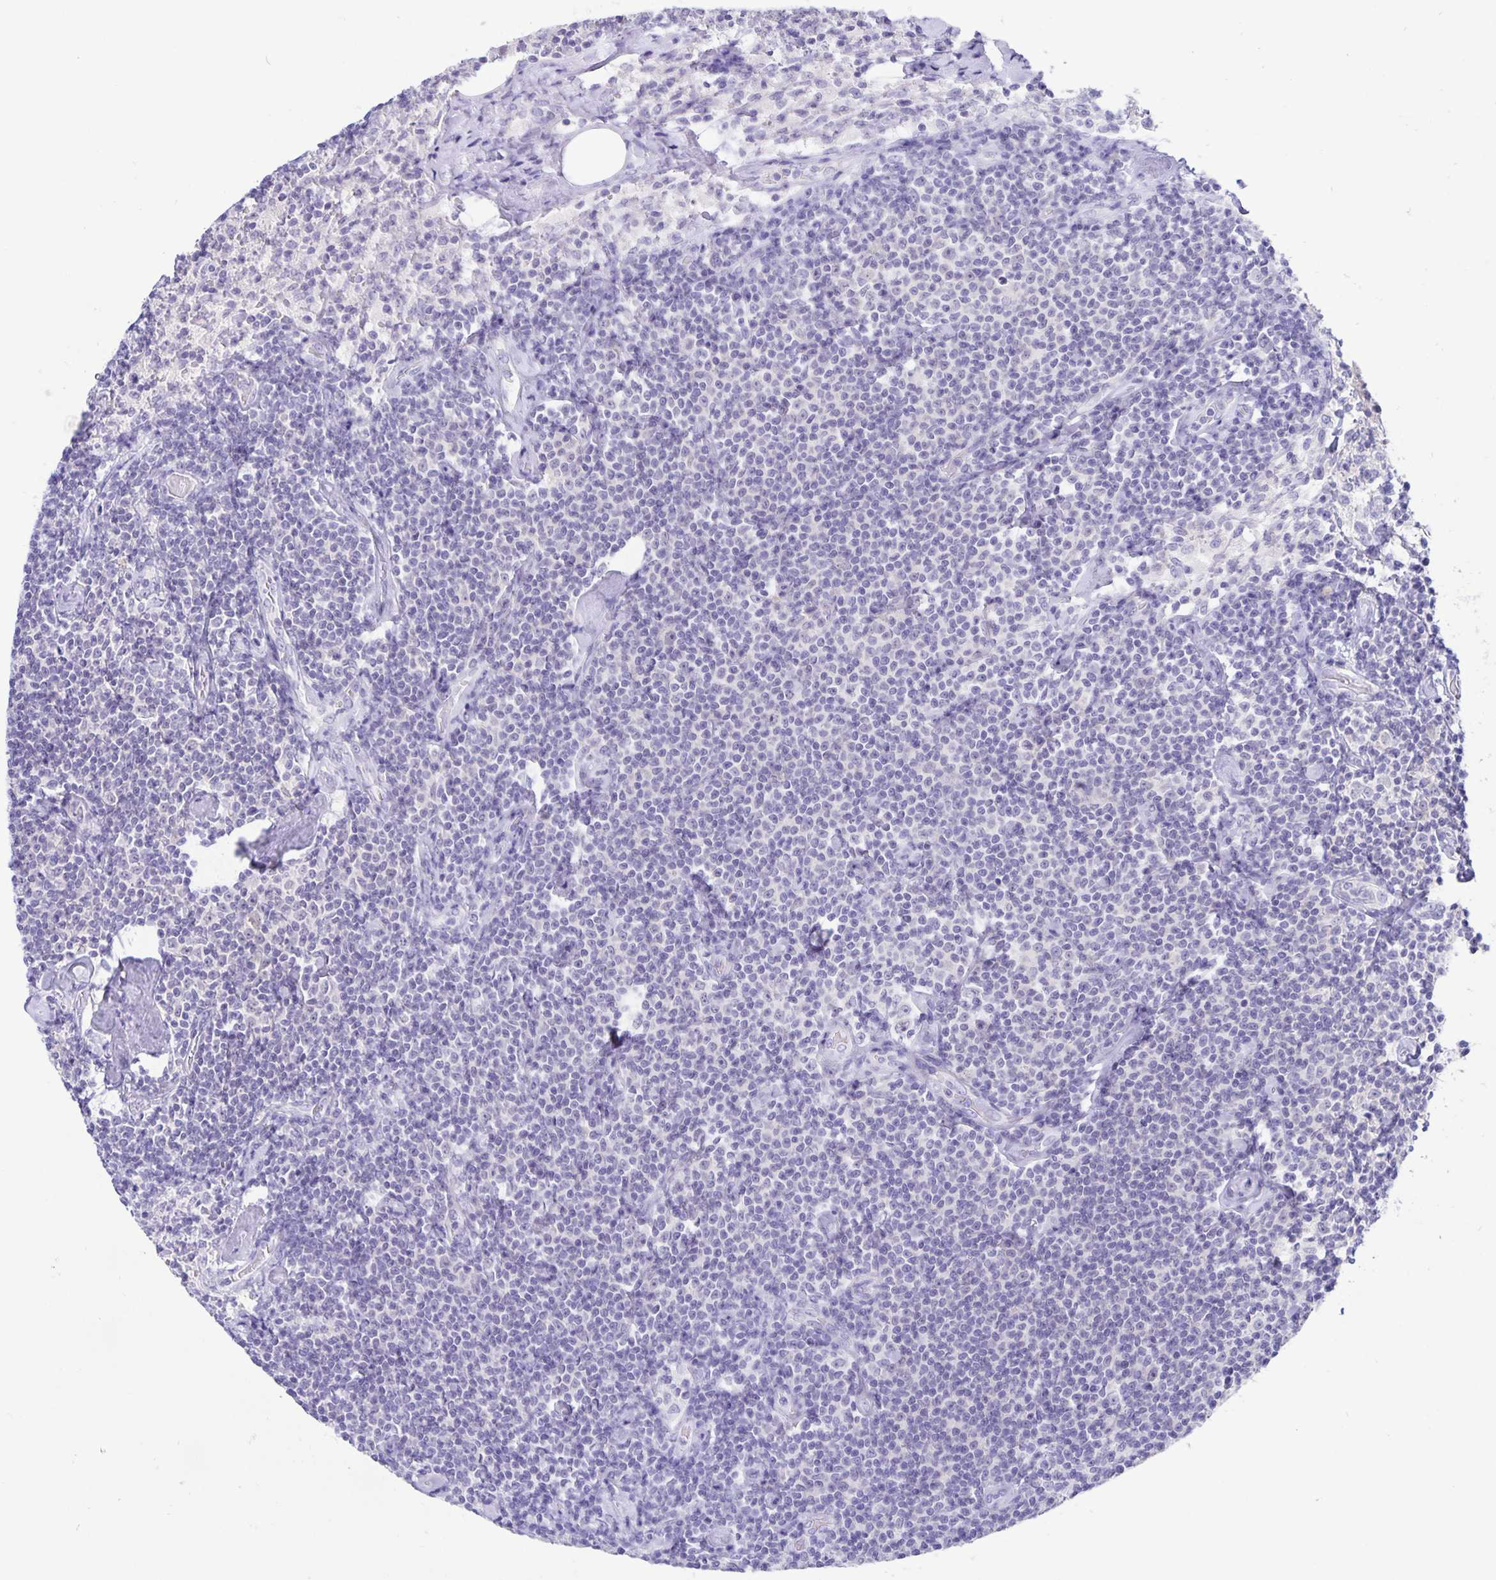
{"staining": {"intensity": "negative", "quantity": "none", "location": "none"}, "tissue": "lymphoma", "cell_type": "Tumor cells", "image_type": "cancer", "snomed": [{"axis": "morphology", "description": "Malignant lymphoma, non-Hodgkin's type, Low grade"}, {"axis": "topography", "description": "Lymph node"}], "caption": "High magnification brightfield microscopy of malignant lymphoma, non-Hodgkin's type (low-grade) stained with DAB (brown) and counterstained with hematoxylin (blue): tumor cells show no significant staining.", "gene": "ERMN", "patient": {"sex": "male", "age": 81}}